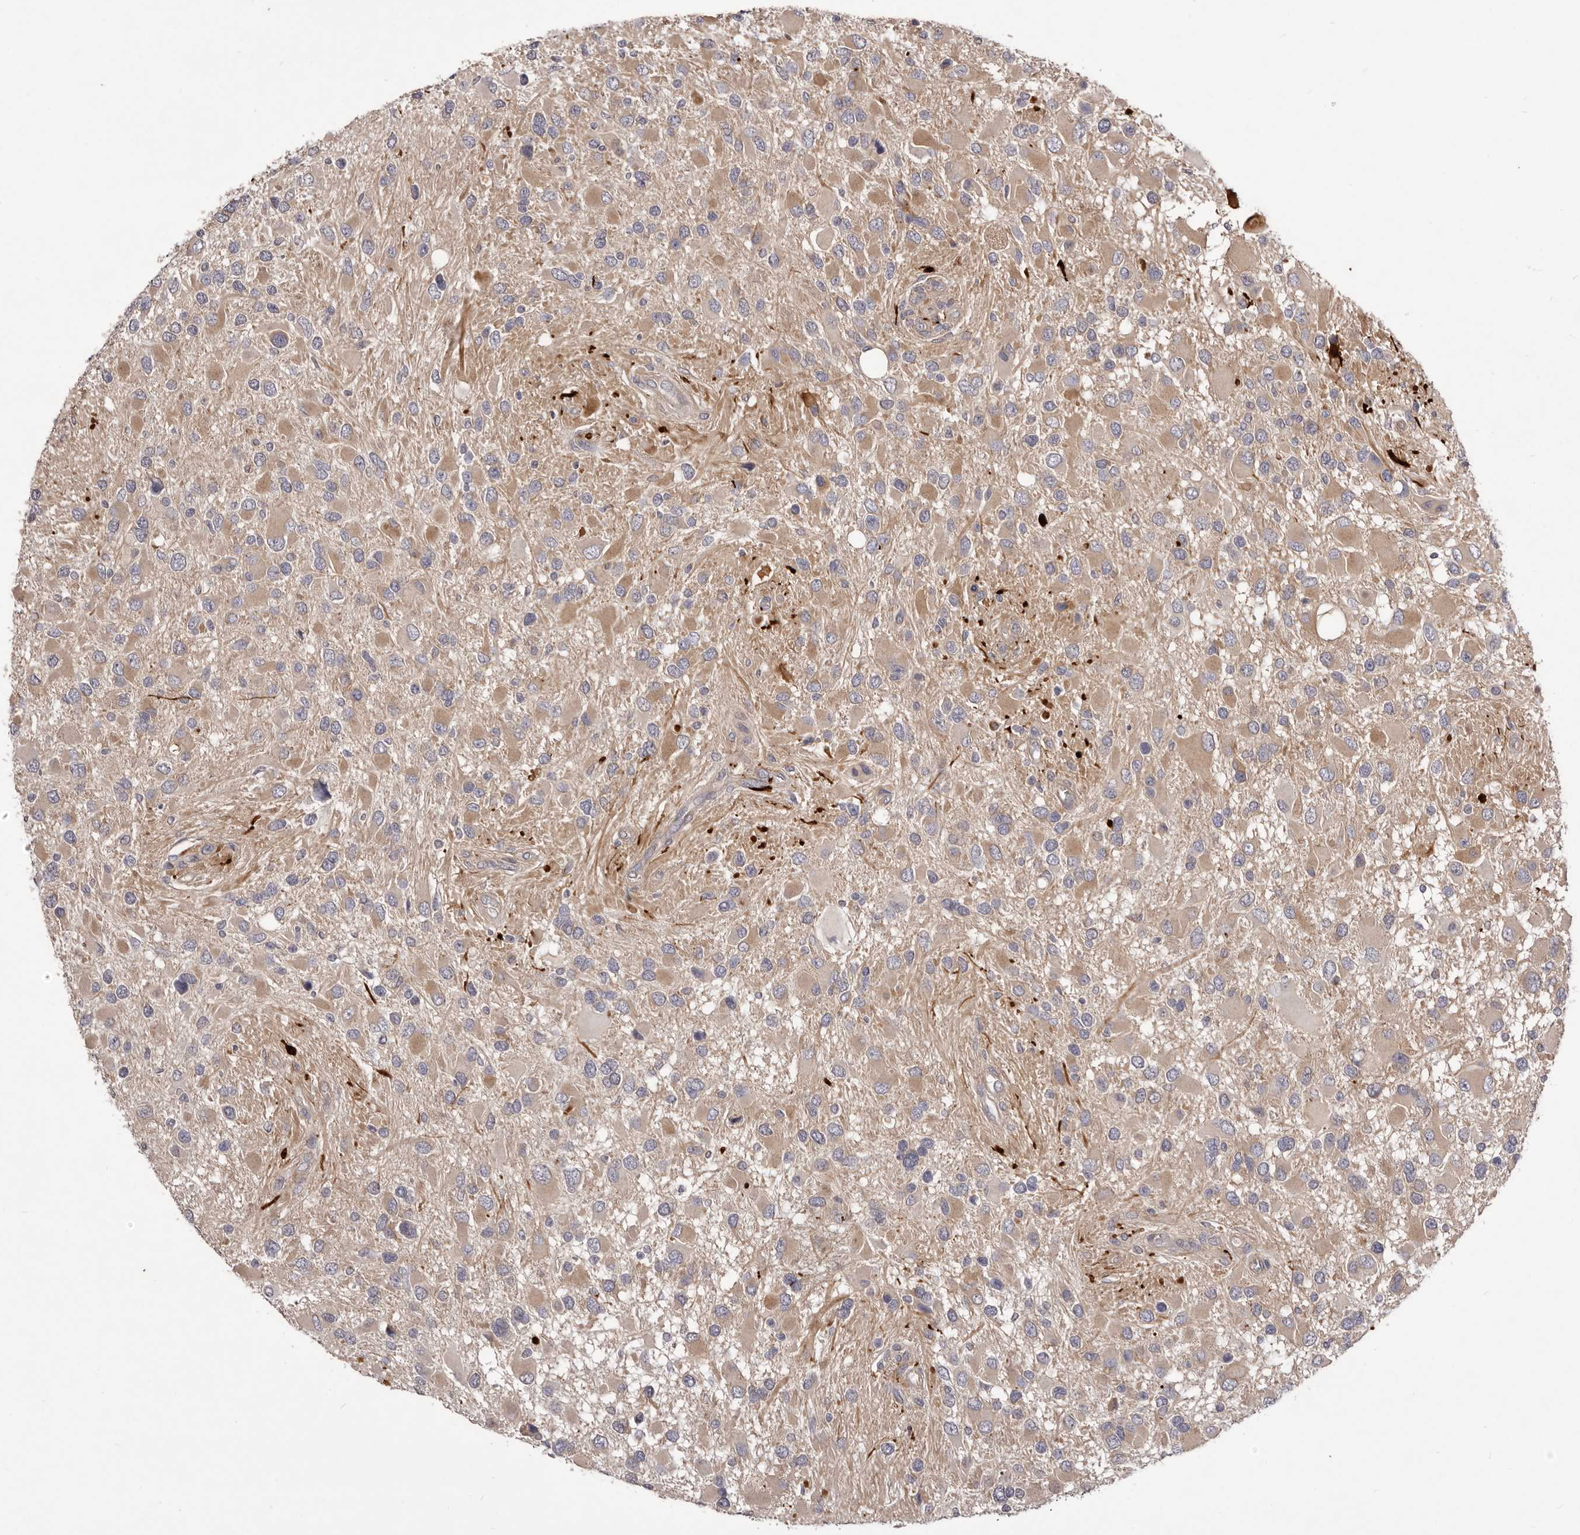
{"staining": {"intensity": "negative", "quantity": "none", "location": "none"}, "tissue": "glioma", "cell_type": "Tumor cells", "image_type": "cancer", "snomed": [{"axis": "morphology", "description": "Glioma, malignant, High grade"}, {"axis": "topography", "description": "Brain"}], "caption": "DAB (3,3'-diaminobenzidine) immunohistochemical staining of human glioma displays no significant positivity in tumor cells.", "gene": "PNRC1", "patient": {"sex": "male", "age": 53}}